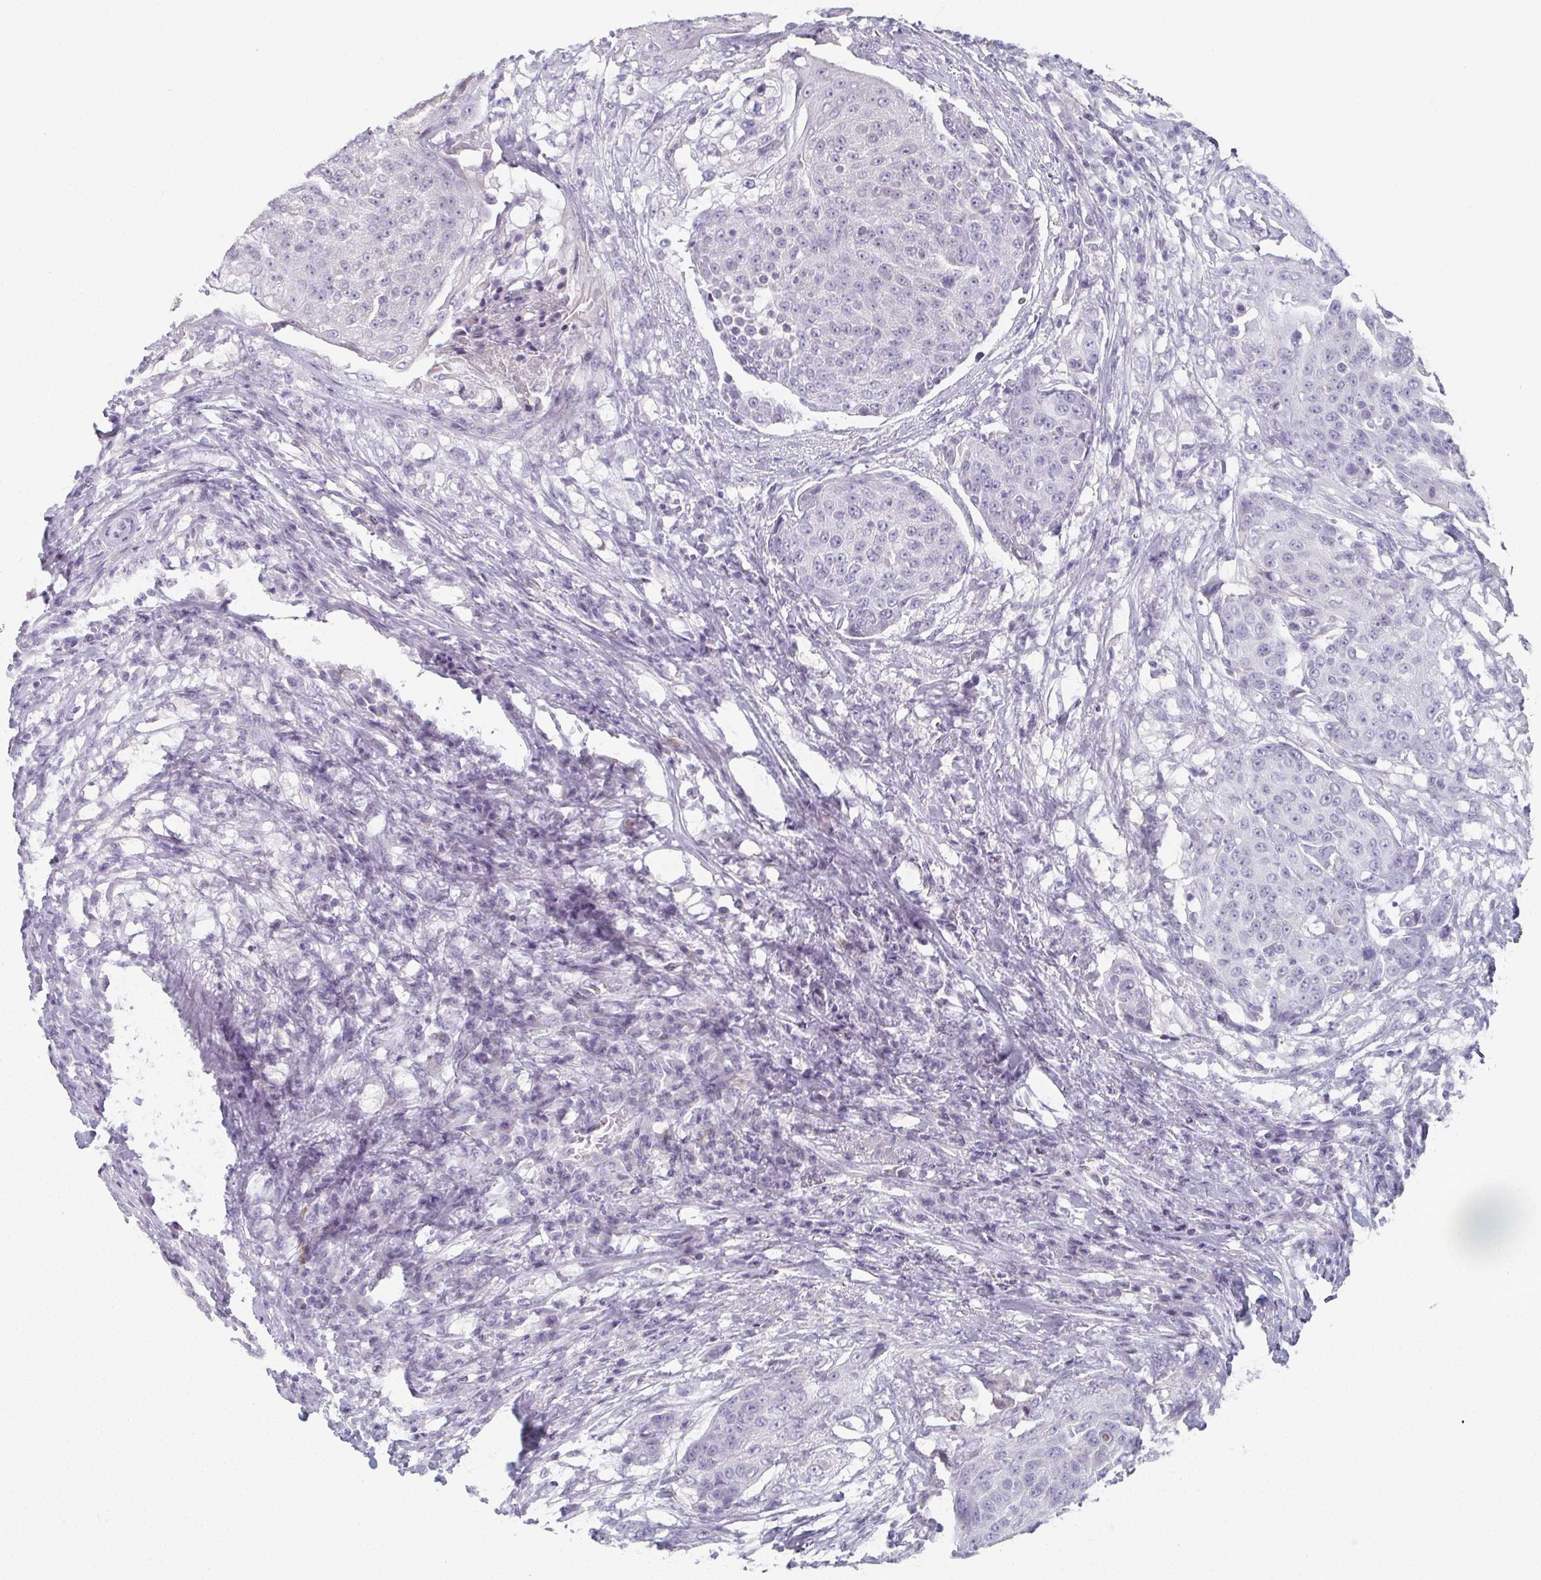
{"staining": {"intensity": "negative", "quantity": "none", "location": "none"}, "tissue": "urothelial cancer", "cell_type": "Tumor cells", "image_type": "cancer", "snomed": [{"axis": "morphology", "description": "Urothelial carcinoma, High grade"}, {"axis": "topography", "description": "Urinary bladder"}], "caption": "Immunohistochemistry micrograph of neoplastic tissue: human urothelial carcinoma (high-grade) stained with DAB shows no significant protein positivity in tumor cells.", "gene": "CAMKV", "patient": {"sex": "female", "age": 63}}